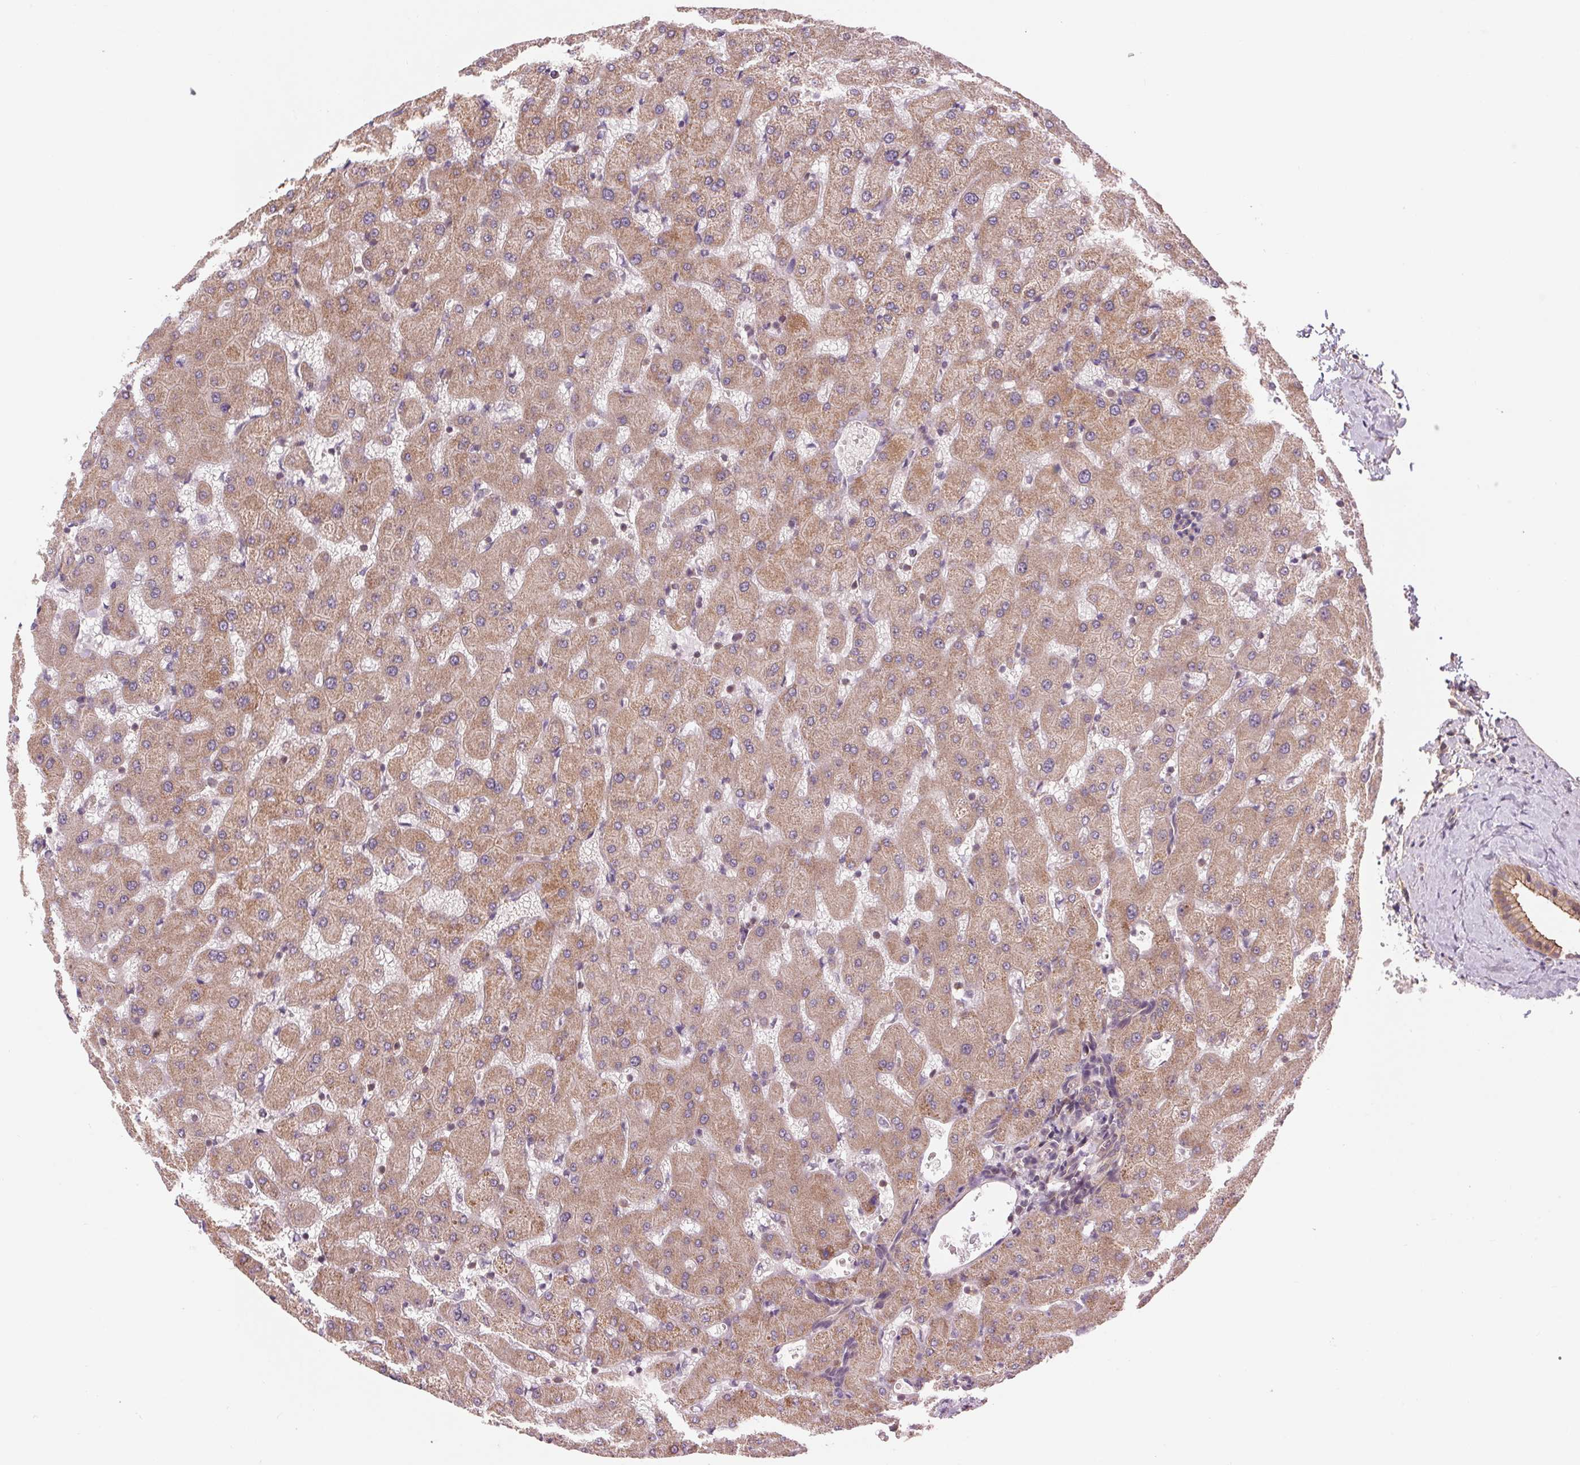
{"staining": {"intensity": "weak", "quantity": ">75%", "location": "cytoplasmic/membranous"}, "tissue": "liver", "cell_type": "Cholangiocytes", "image_type": "normal", "snomed": [{"axis": "morphology", "description": "Normal tissue, NOS"}, {"axis": "topography", "description": "Liver"}], "caption": "High-magnification brightfield microscopy of unremarkable liver stained with DAB (brown) and counterstained with hematoxylin (blue). cholangiocytes exhibit weak cytoplasmic/membranous expression is present in about>75% of cells. (Brightfield microscopy of DAB IHC at high magnification).", "gene": "SH3RF2", "patient": {"sex": "female", "age": 63}}